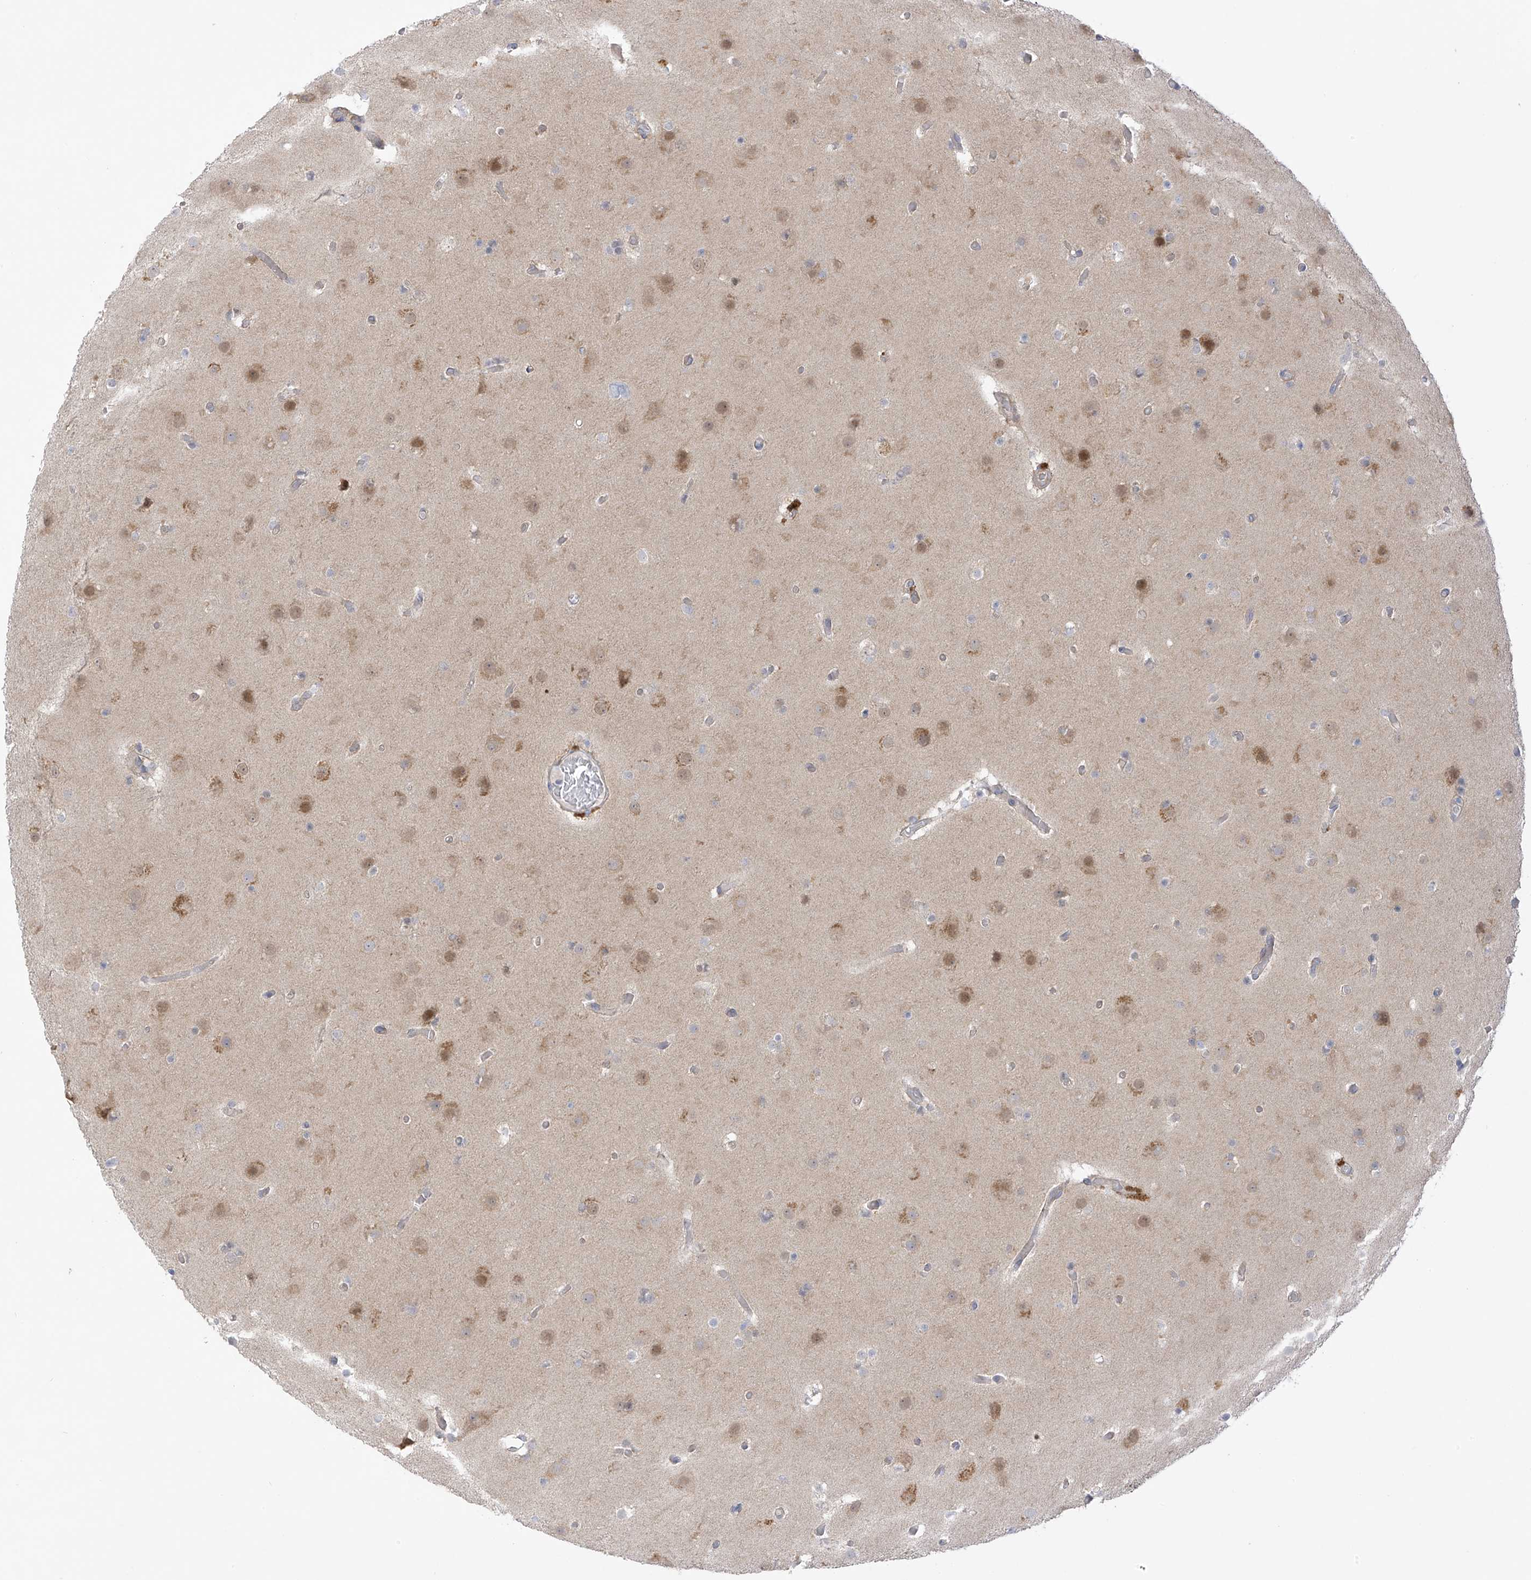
{"staining": {"intensity": "negative", "quantity": "none", "location": "none"}, "tissue": "glioma", "cell_type": "Tumor cells", "image_type": "cancer", "snomed": [{"axis": "morphology", "description": "Glioma, malignant, High grade"}, {"axis": "topography", "description": "Cerebral cortex"}], "caption": "Human malignant high-grade glioma stained for a protein using immunohistochemistry shows no positivity in tumor cells.", "gene": "EIPR1", "patient": {"sex": "female", "age": 36}}